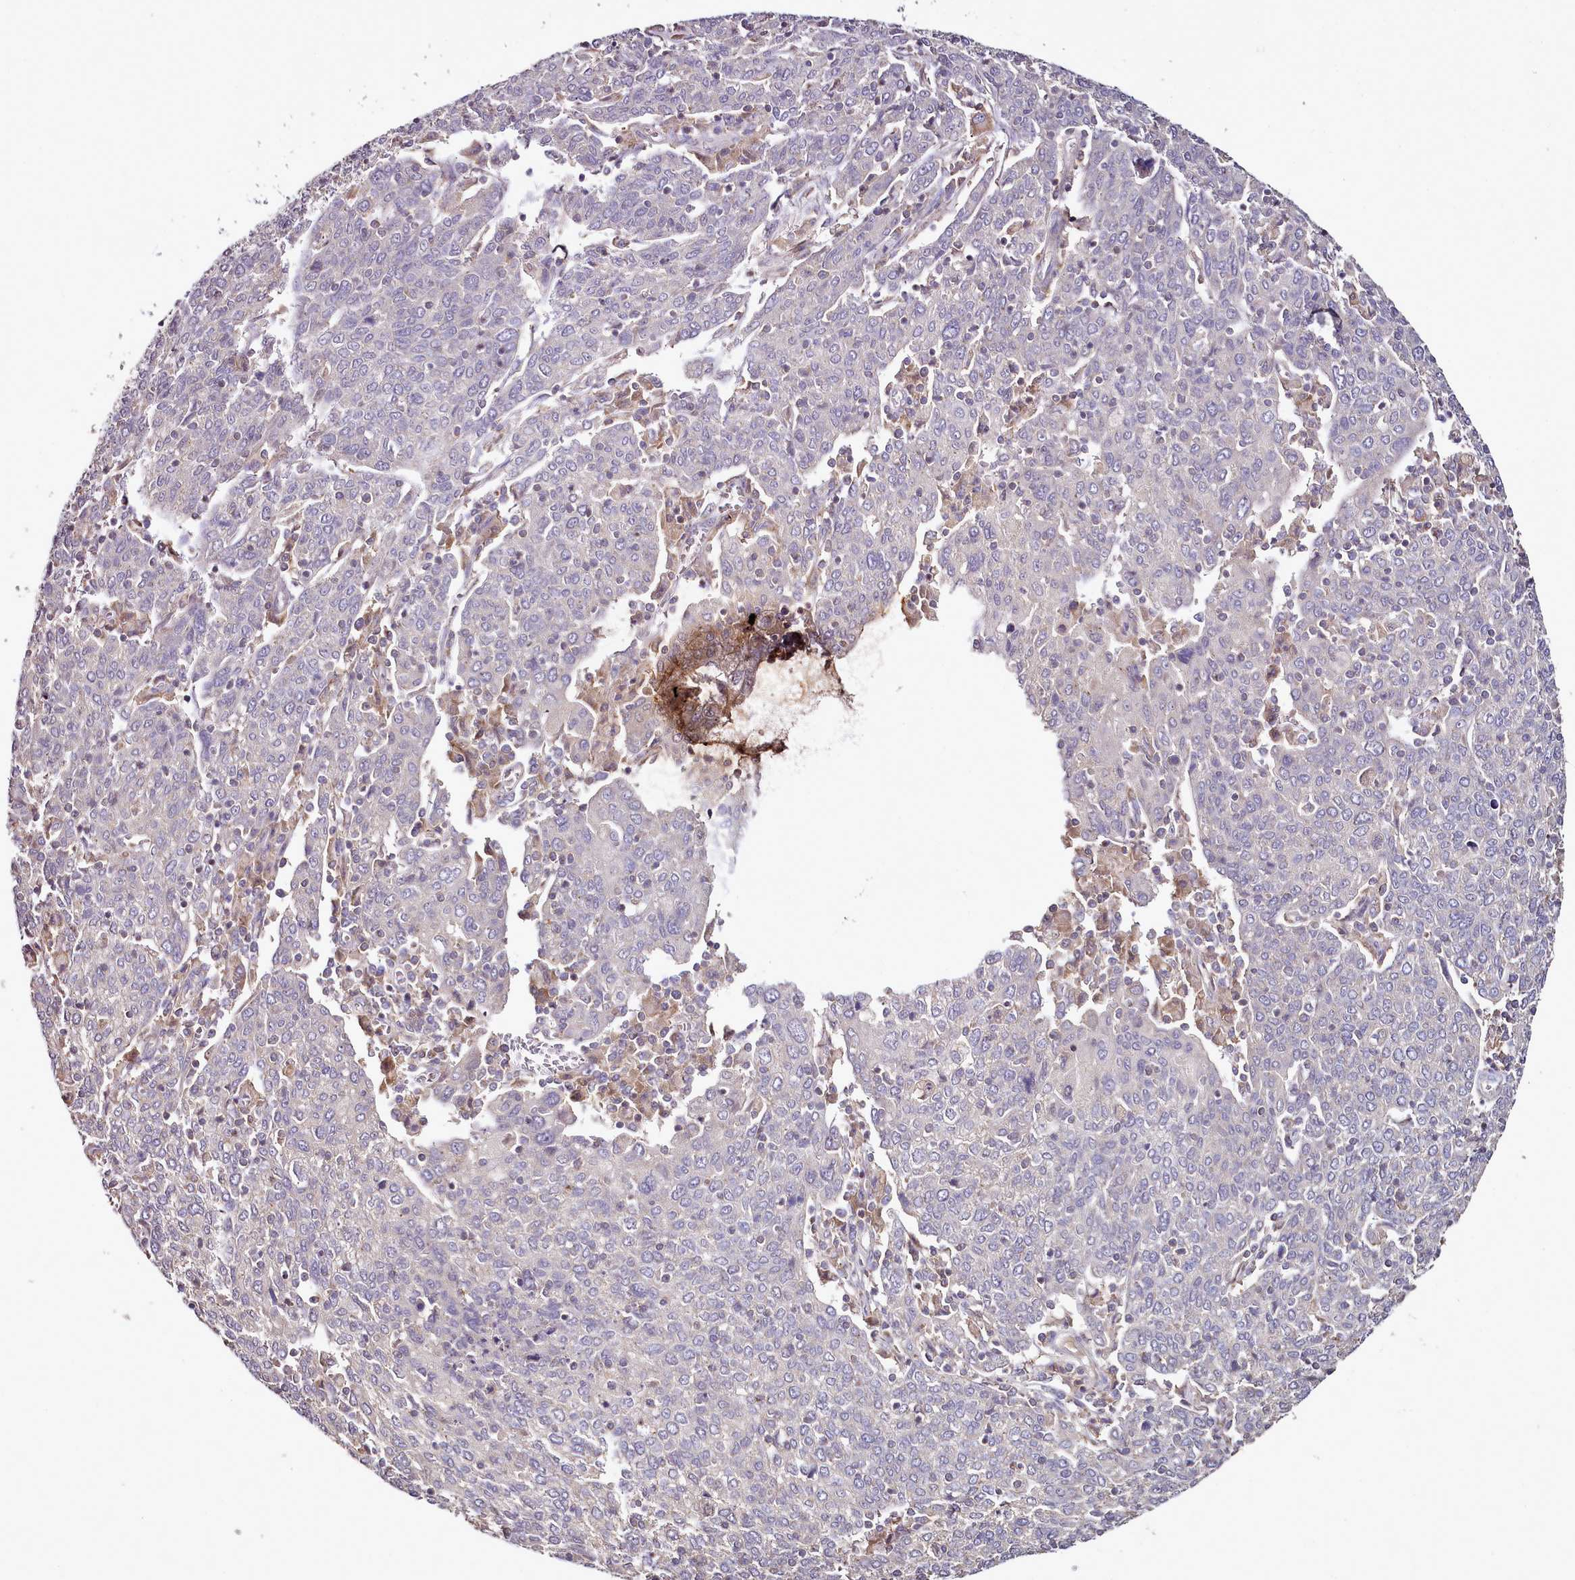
{"staining": {"intensity": "negative", "quantity": "none", "location": "none"}, "tissue": "cervical cancer", "cell_type": "Tumor cells", "image_type": "cancer", "snomed": [{"axis": "morphology", "description": "Squamous cell carcinoma, NOS"}, {"axis": "topography", "description": "Cervix"}], "caption": "Protein analysis of cervical squamous cell carcinoma exhibits no significant expression in tumor cells.", "gene": "ACSS1", "patient": {"sex": "female", "age": 67}}